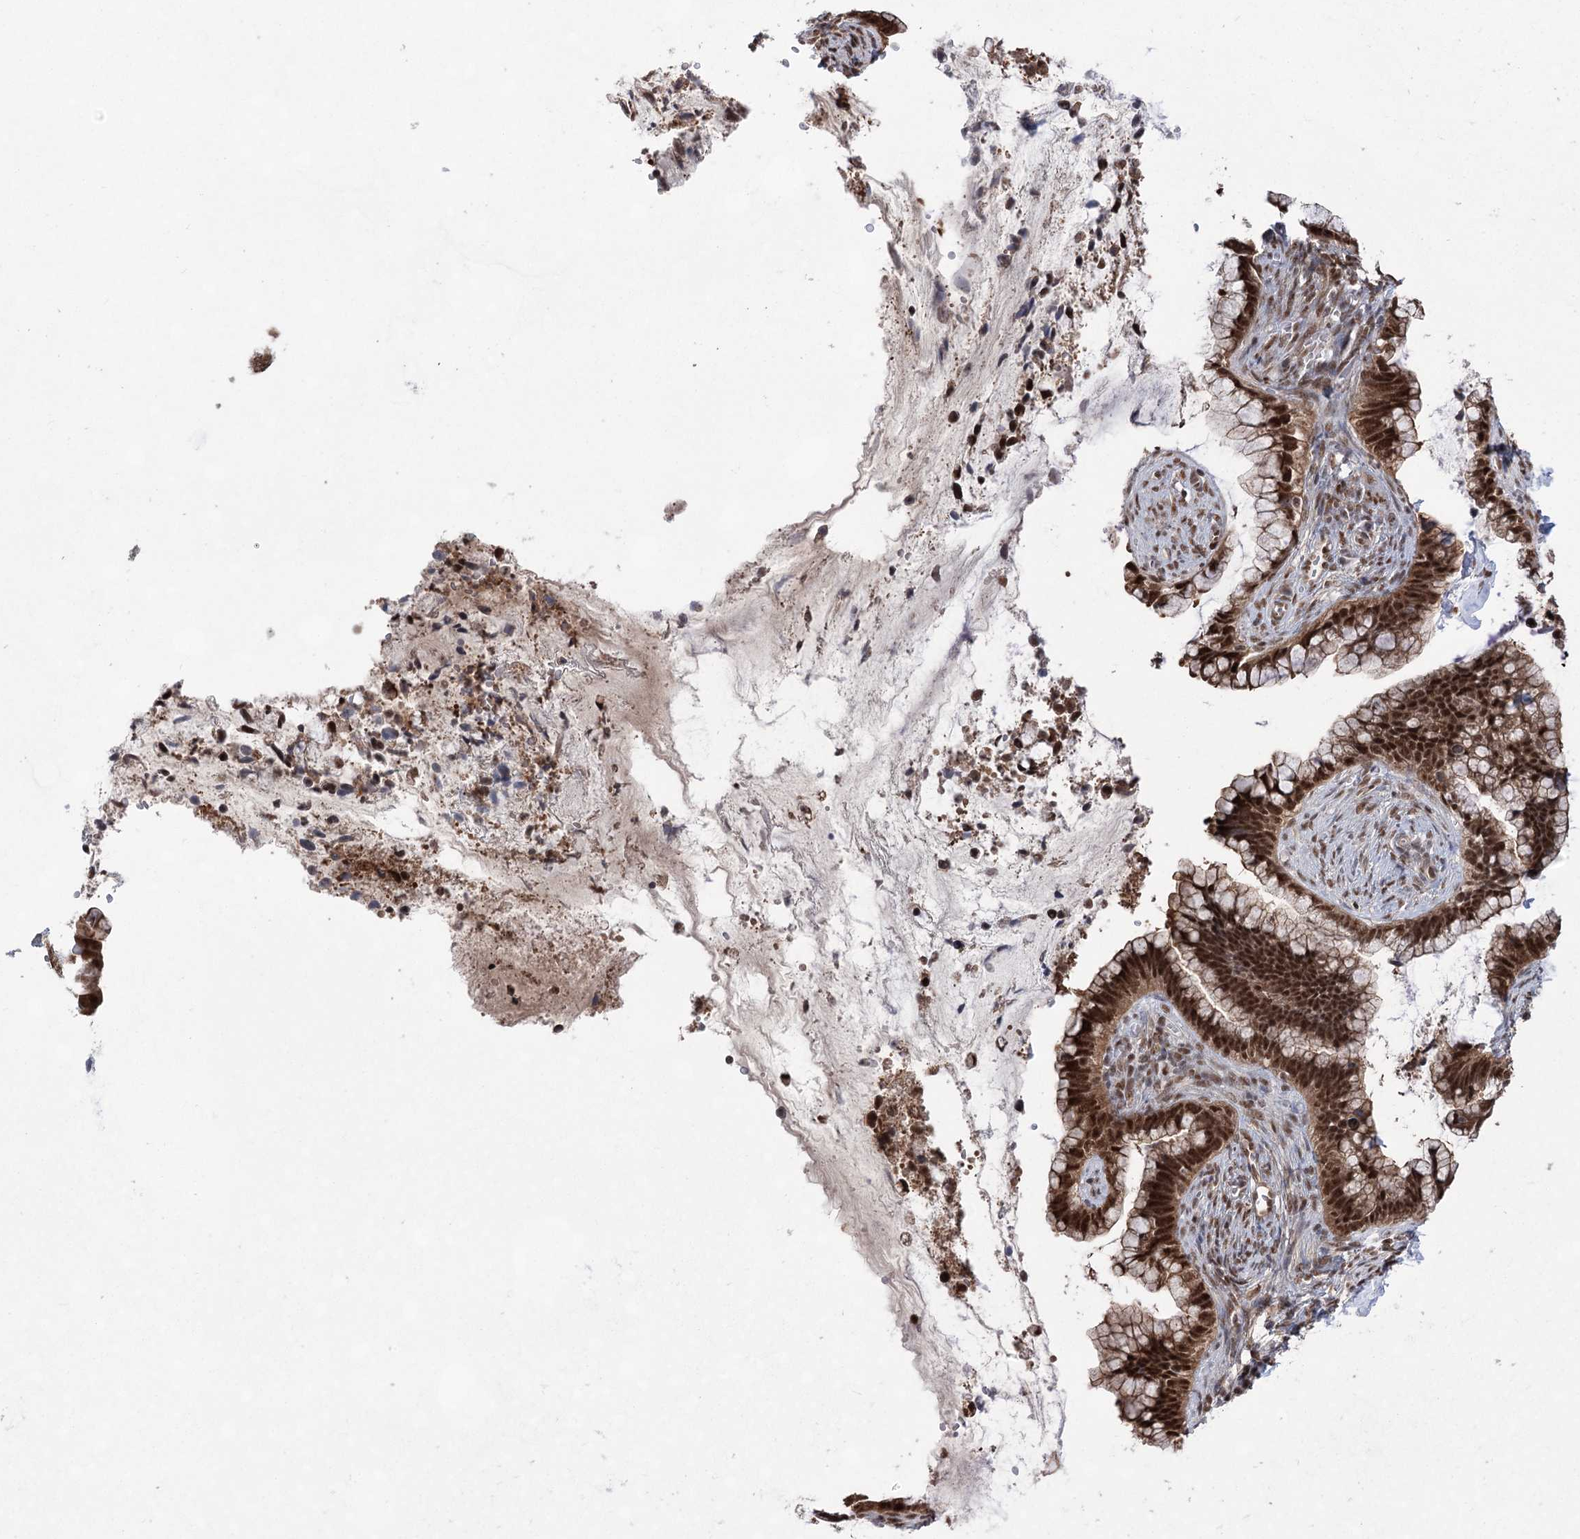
{"staining": {"intensity": "strong", "quantity": ">75%", "location": "nuclear"}, "tissue": "cervical cancer", "cell_type": "Tumor cells", "image_type": "cancer", "snomed": [{"axis": "morphology", "description": "Adenocarcinoma, NOS"}, {"axis": "topography", "description": "Cervix"}], "caption": "Strong nuclear positivity for a protein is identified in about >75% of tumor cells of cervical adenocarcinoma using IHC.", "gene": "ZCCHC8", "patient": {"sex": "female", "age": 44}}